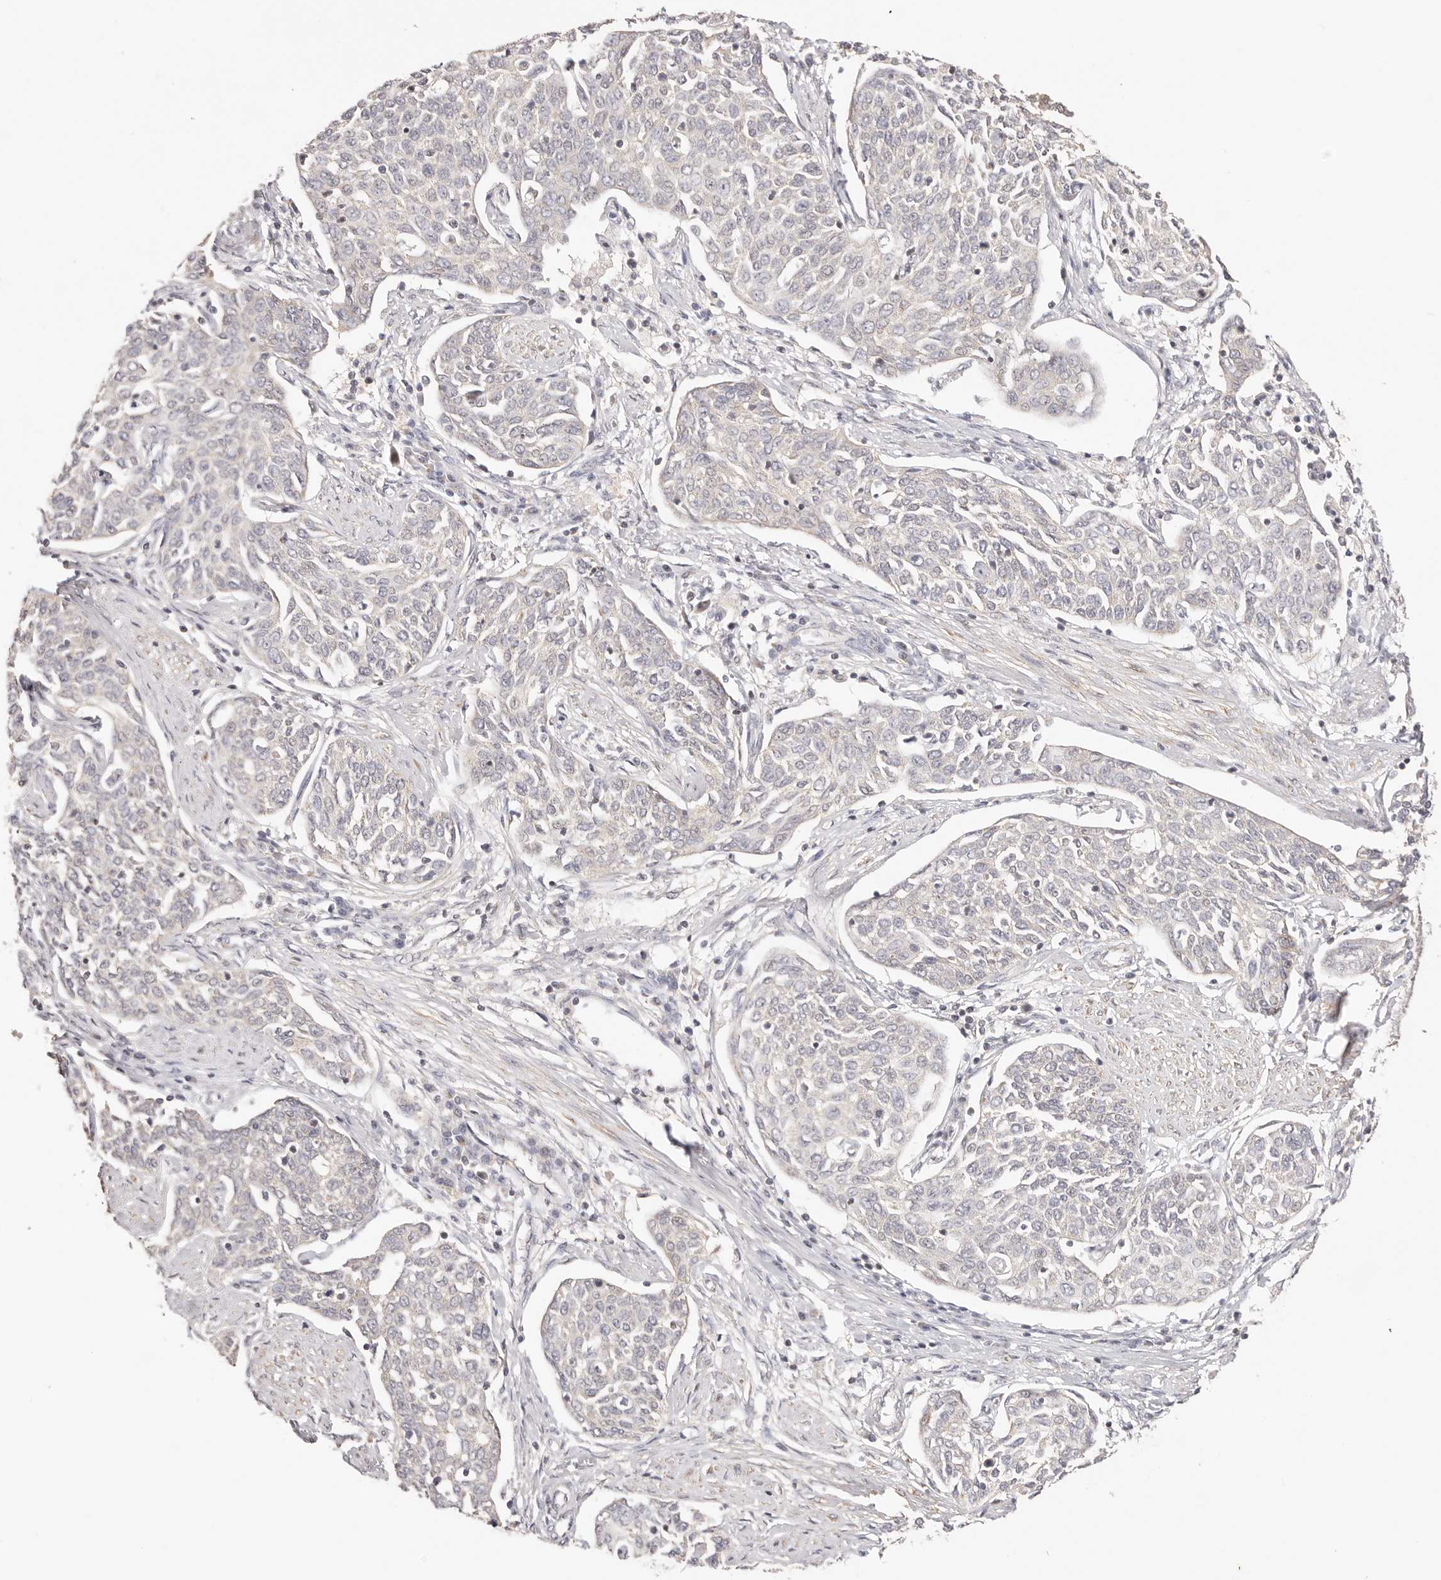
{"staining": {"intensity": "negative", "quantity": "none", "location": "none"}, "tissue": "cervical cancer", "cell_type": "Tumor cells", "image_type": "cancer", "snomed": [{"axis": "morphology", "description": "Squamous cell carcinoma, NOS"}, {"axis": "topography", "description": "Cervix"}], "caption": "Cervical cancer was stained to show a protein in brown. There is no significant staining in tumor cells.", "gene": "KCMF1", "patient": {"sex": "female", "age": 34}}